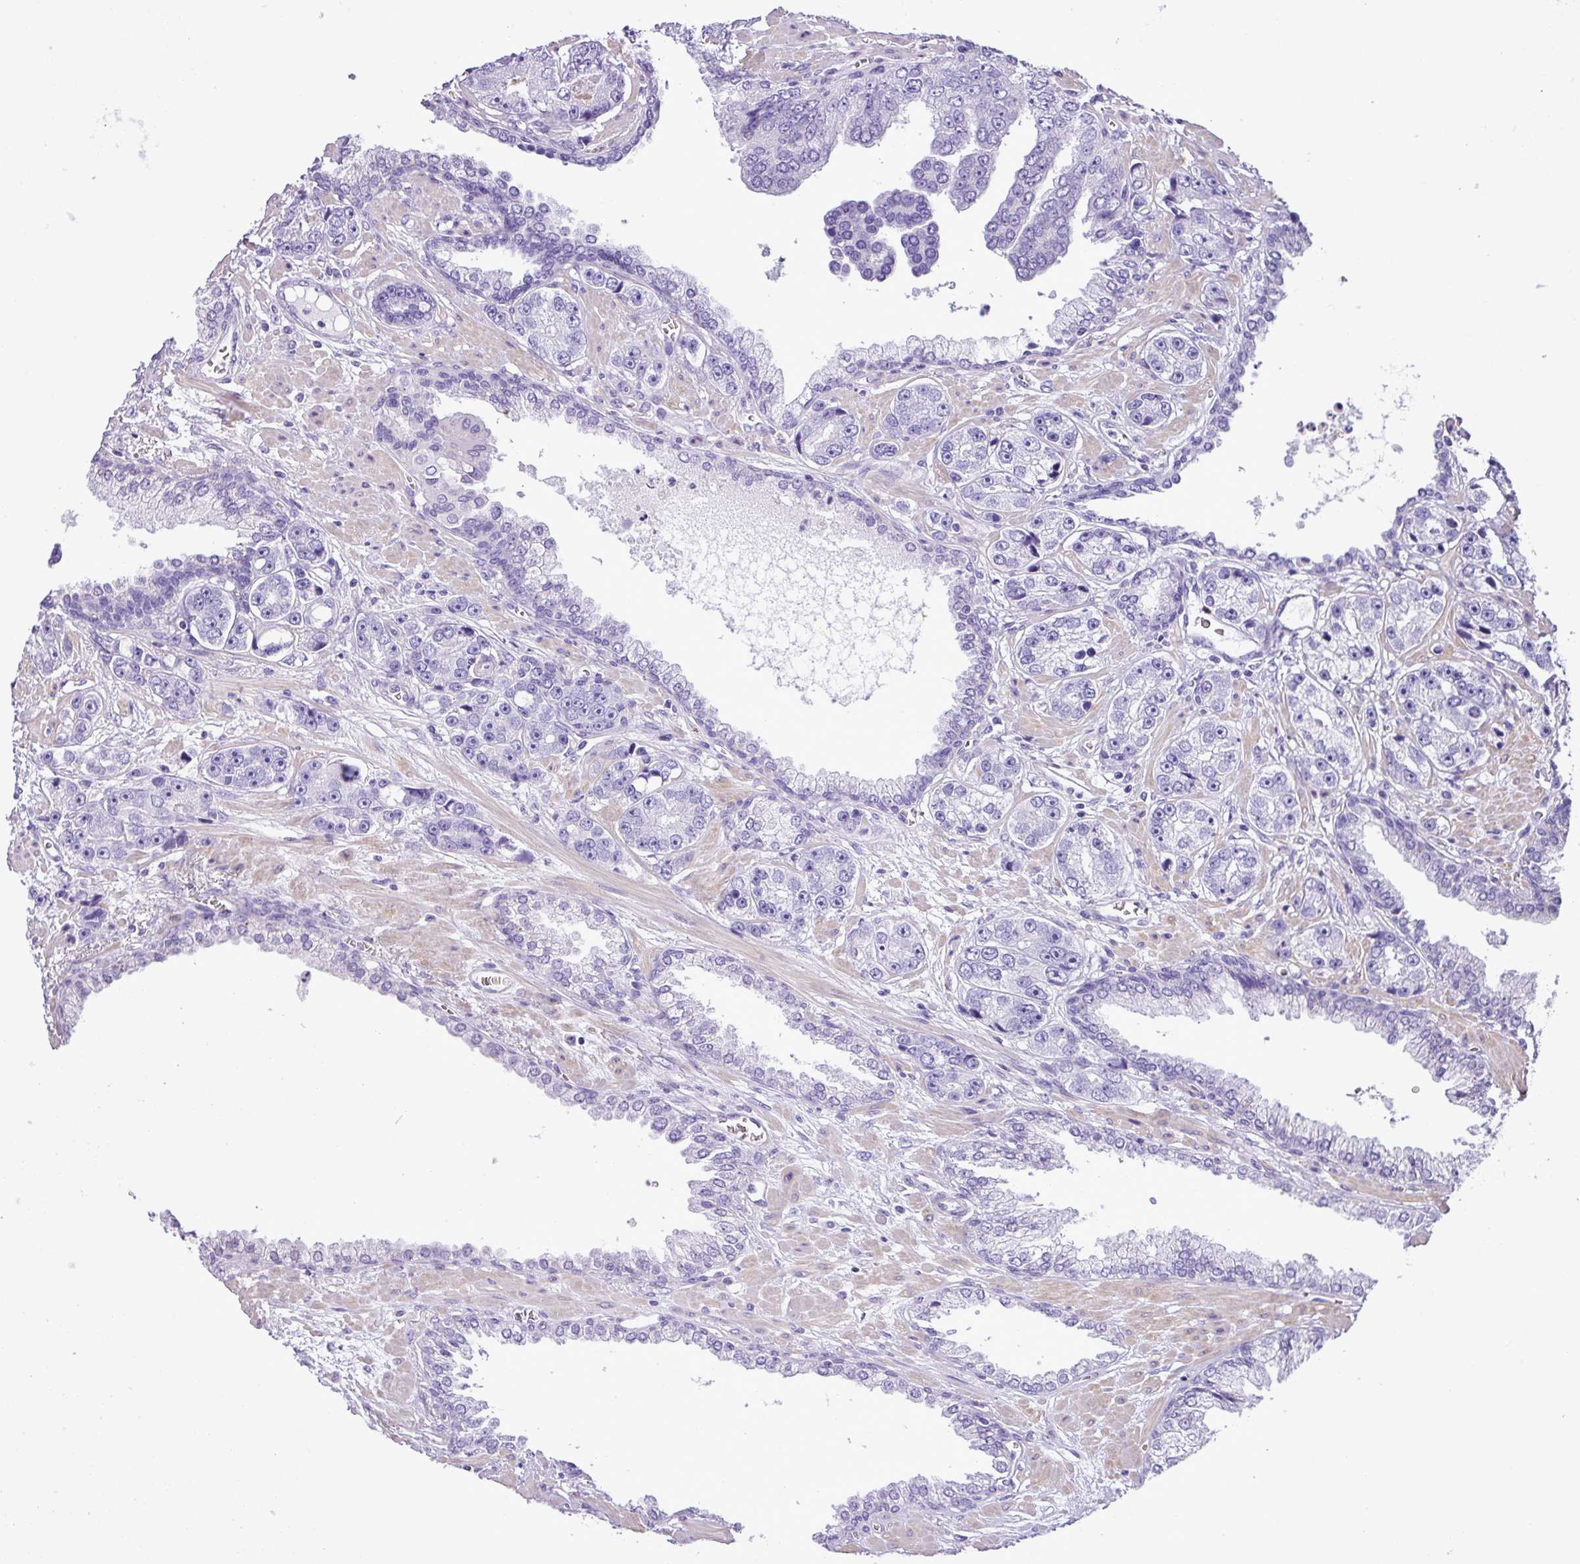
{"staining": {"intensity": "negative", "quantity": "none", "location": "none"}, "tissue": "prostate cancer", "cell_type": "Tumor cells", "image_type": "cancer", "snomed": [{"axis": "morphology", "description": "Adenocarcinoma, High grade"}, {"axis": "topography", "description": "Prostate"}], "caption": "This is an IHC image of human prostate cancer. There is no positivity in tumor cells.", "gene": "ZNF334", "patient": {"sex": "male", "age": 71}}